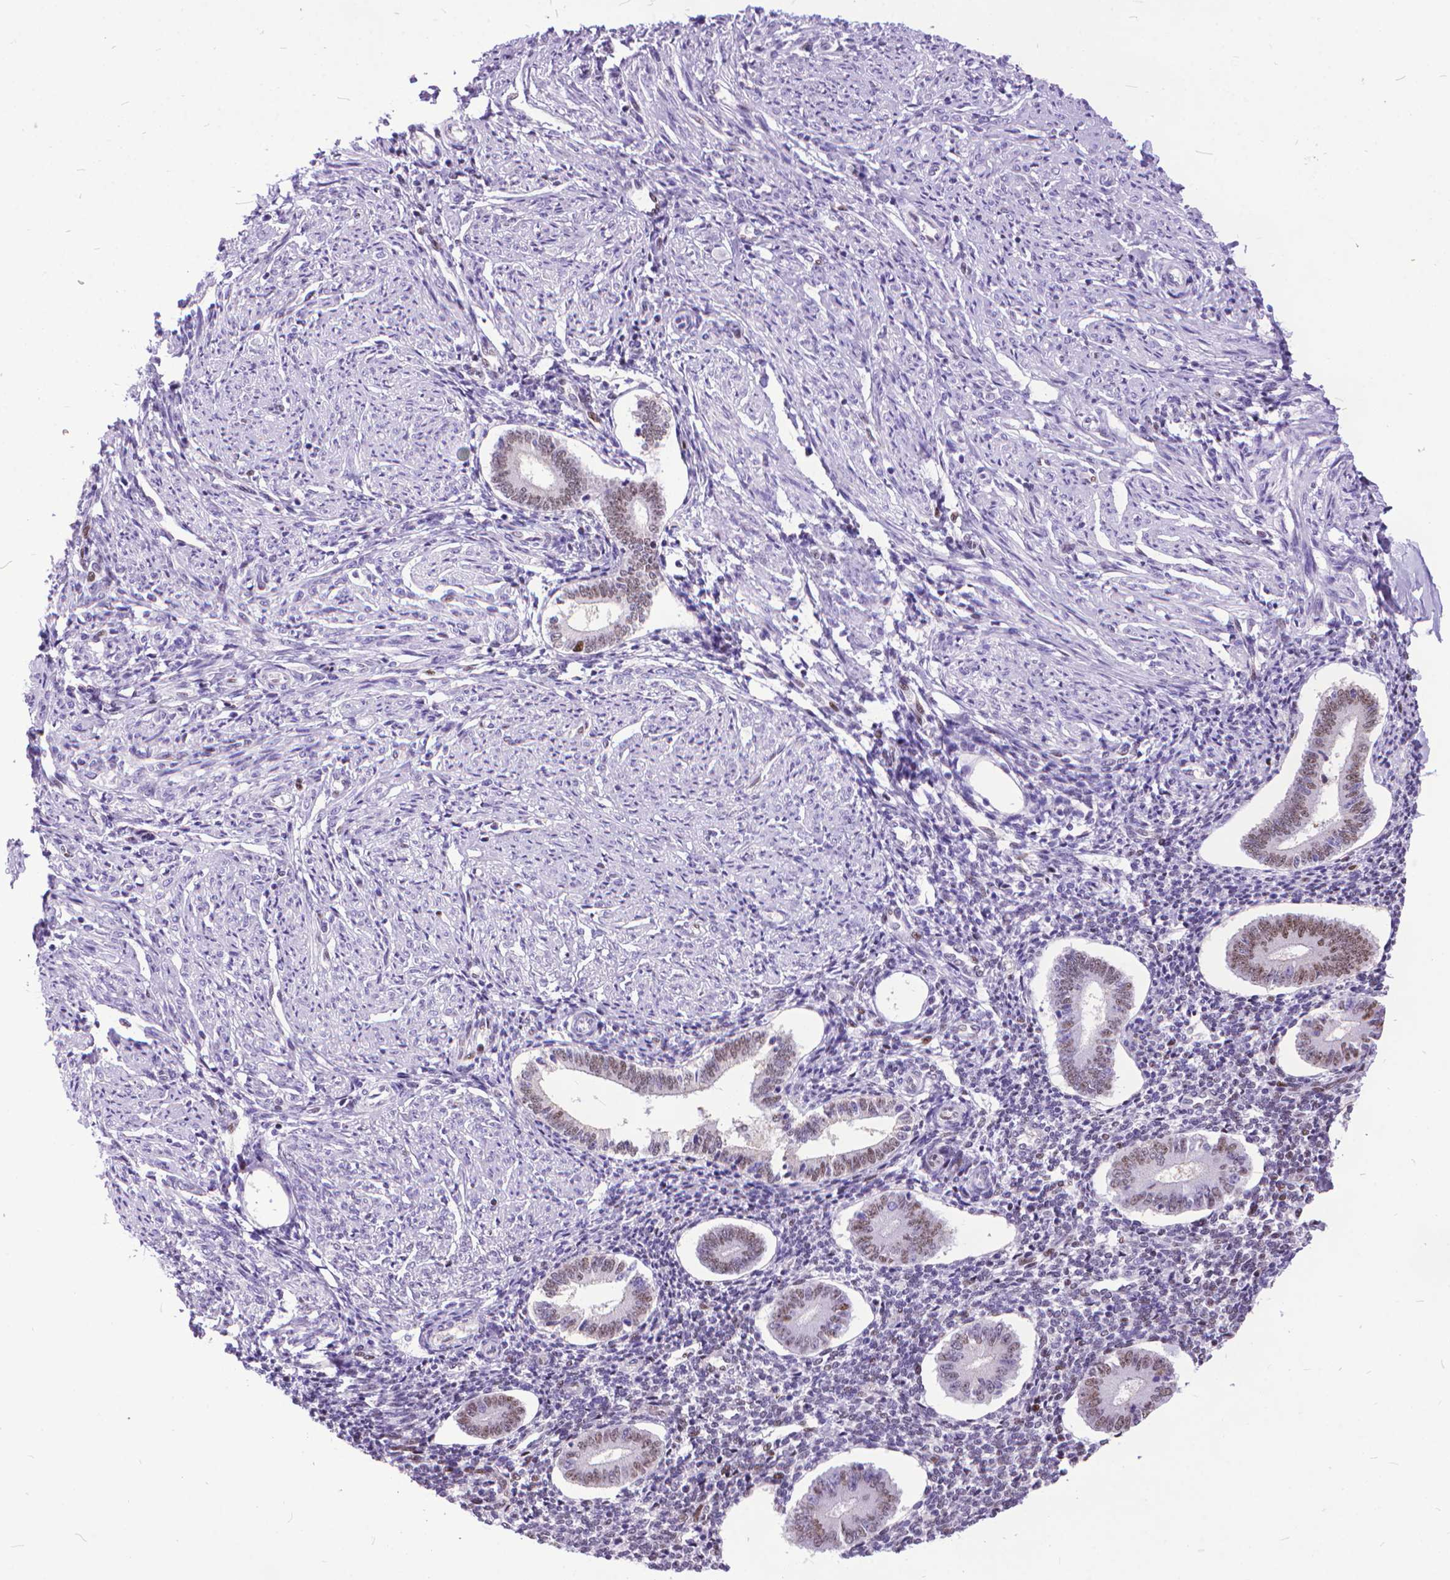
{"staining": {"intensity": "negative", "quantity": "none", "location": "none"}, "tissue": "endometrium", "cell_type": "Cells in endometrial stroma", "image_type": "normal", "snomed": [{"axis": "morphology", "description": "Normal tissue, NOS"}, {"axis": "topography", "description": "Endometrium"}], "caption": "High magnification brightfield microscopy of normal endometrium stained with DAB (3,3'-diaminobenzidine) (brown) and counterstained with hematoxylin (blue): cells in endometrial stroma show no significant positivity. (Brightfield microscopy of DAB immunohistochemistry at high magnification).", "gene": "POLE4", "patient": {"sex": "female", "age": 40}}